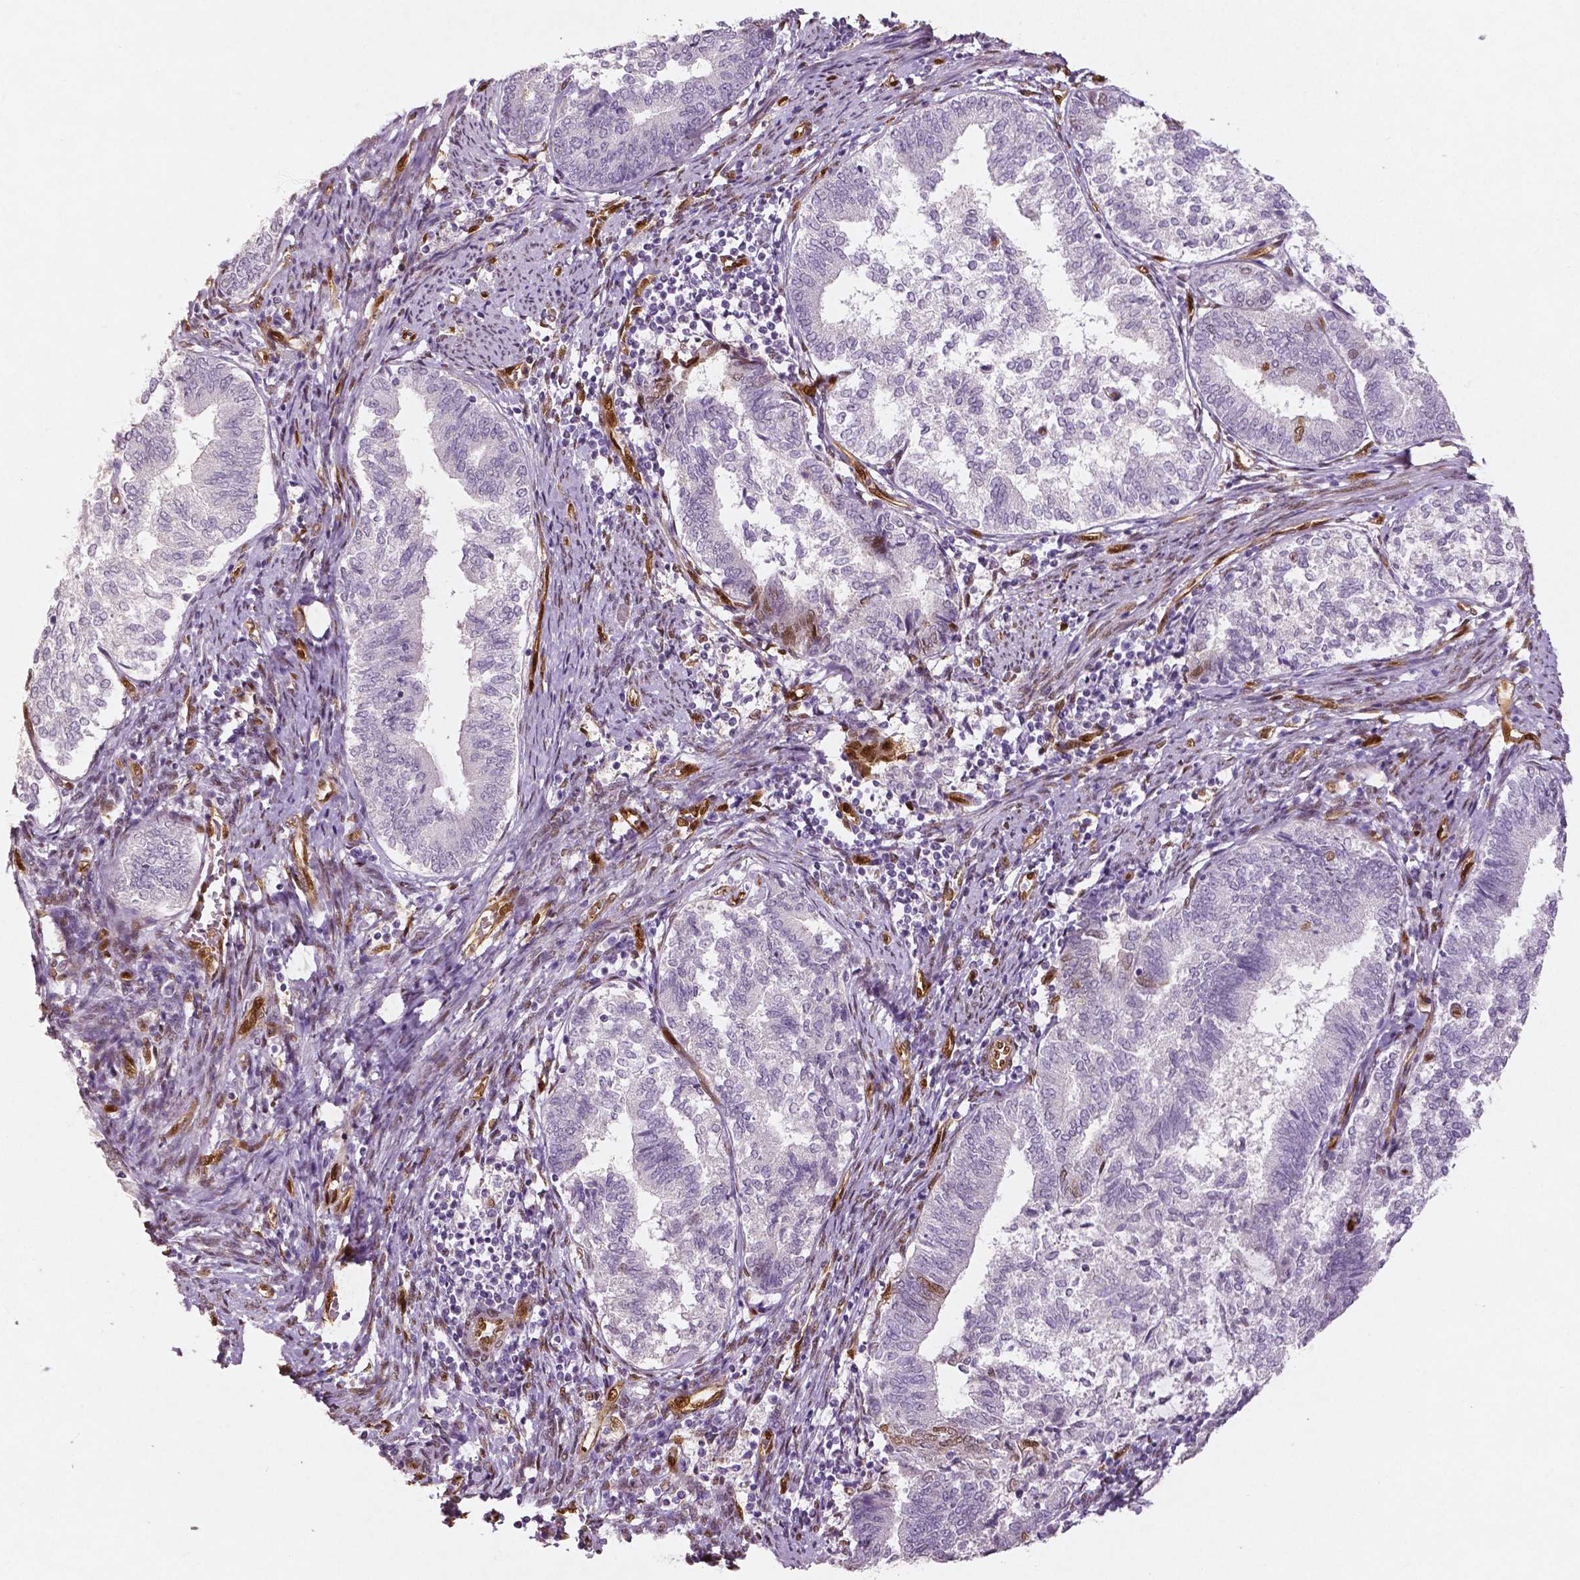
{"staining": {"intensity": "negative", "quantity": "none", "location": "none"}, "tissue": "endometrial cancer", "cell_type": "Tumor cells", "image_type": "cancer", "snomed": [{"axis": "morphology", "description": "Adenocarcinoma, NOS"}, {"axis": "topography", "description": "Endometrium"}], "caption": "Tumor cells show no significant expression in adenocarcinoma (endometrial). (DAB (3,3'-diaminobenzidine) IHC, high magnification).", "gene": "WWTR1", "patient": {"sex": "female", "age": 65}}